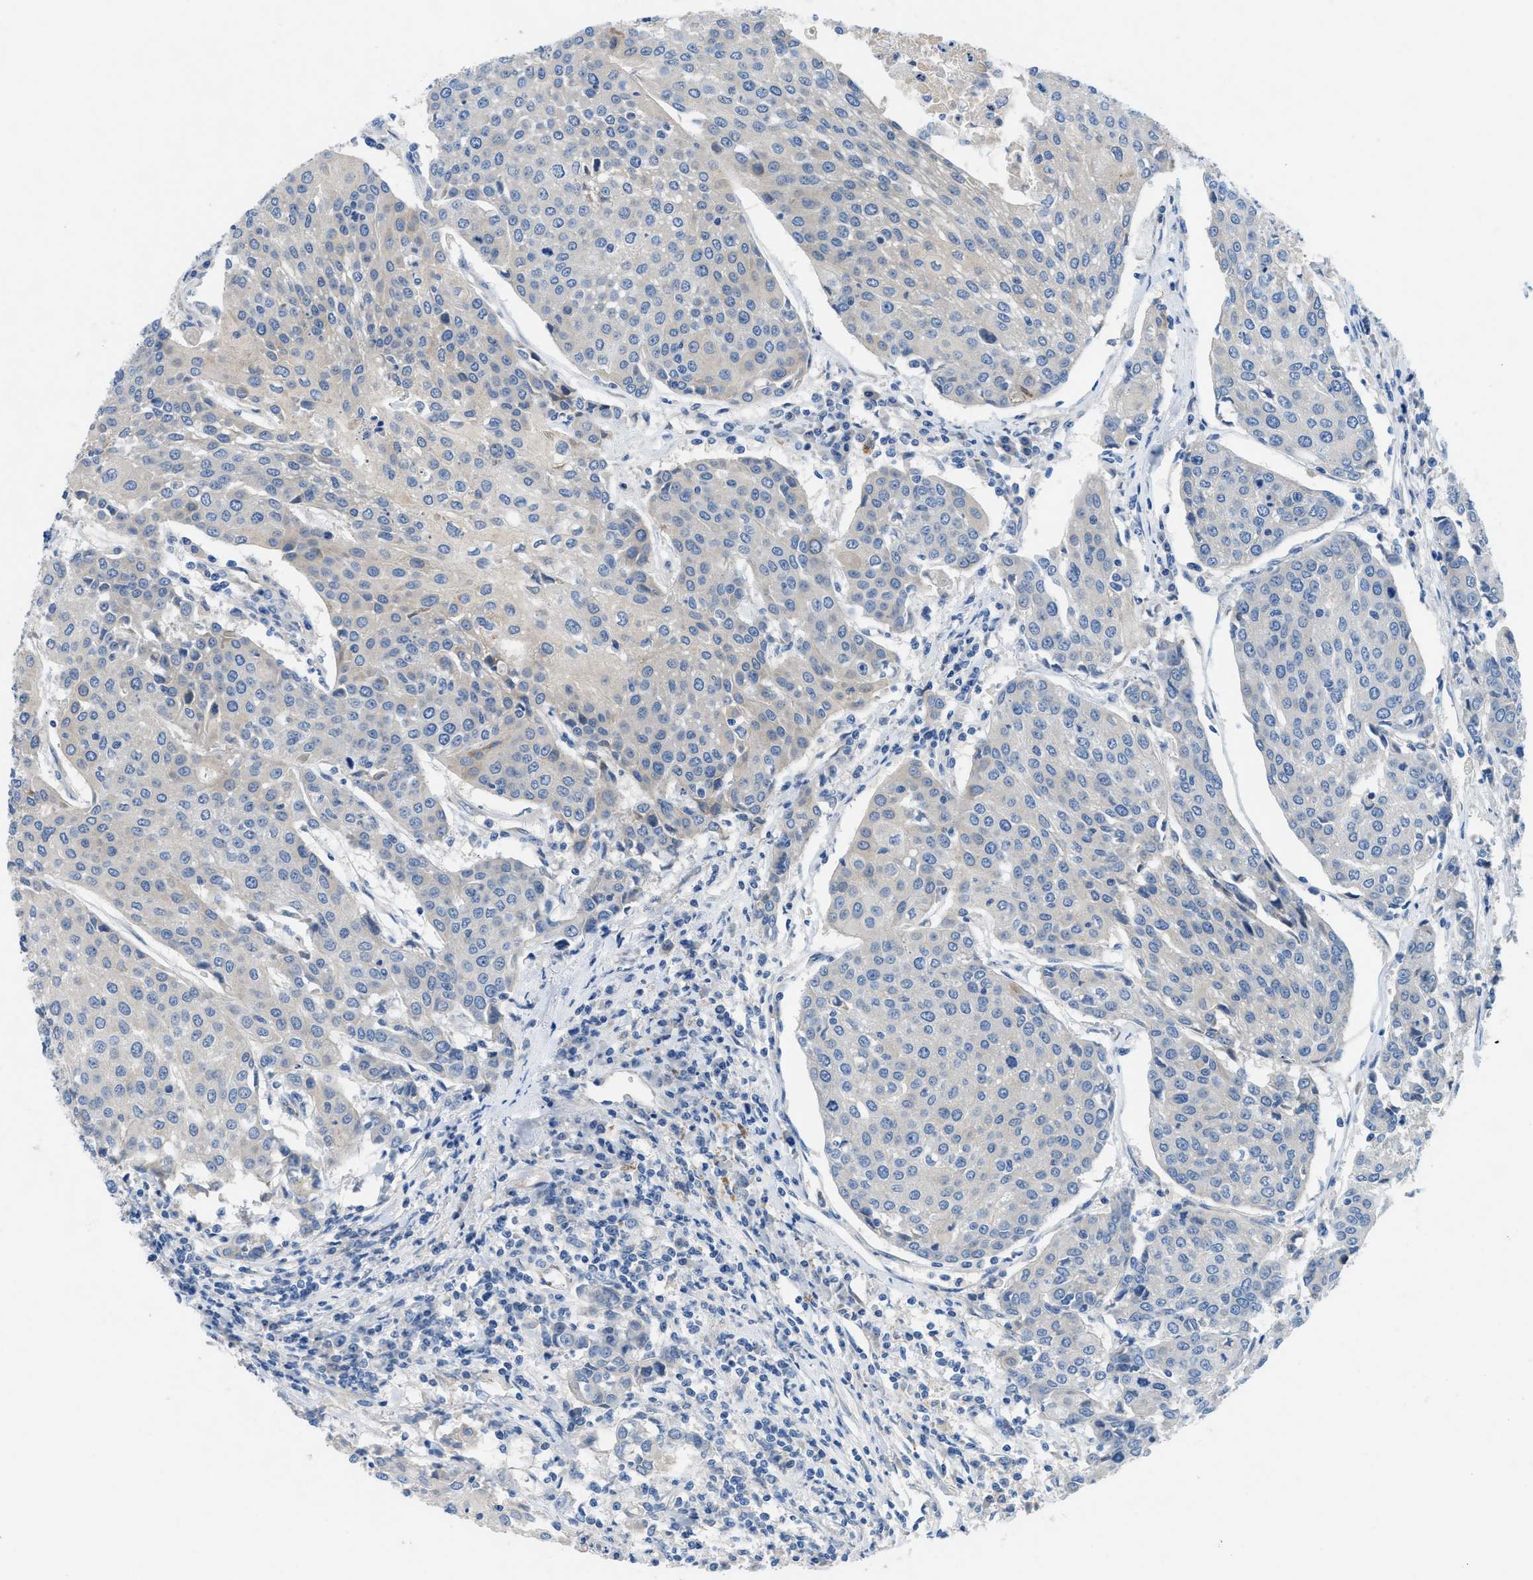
{"staining": {"intensity": "negative", "quantity": "none", "location": "none"}, "tissue": "urothelial cancer", "cell_type": "Tumor cells", "image_type": "cancer", "snomed": [{"axis": "morphology", "description": "Urothelial carcinoma, High grade"}, {"axis": "topography", "description": "Urinary bladder"}], "caption": "High-grade urothelial carcinoma was stained to show a protein in brown. There is no significant positivity in tumor cells. (DAB (3,3'-diaminobenzidine) IHC with hematoxylin counter stain).", "gene": "PGR", "patient": {"sex": "female", "age": 85}}